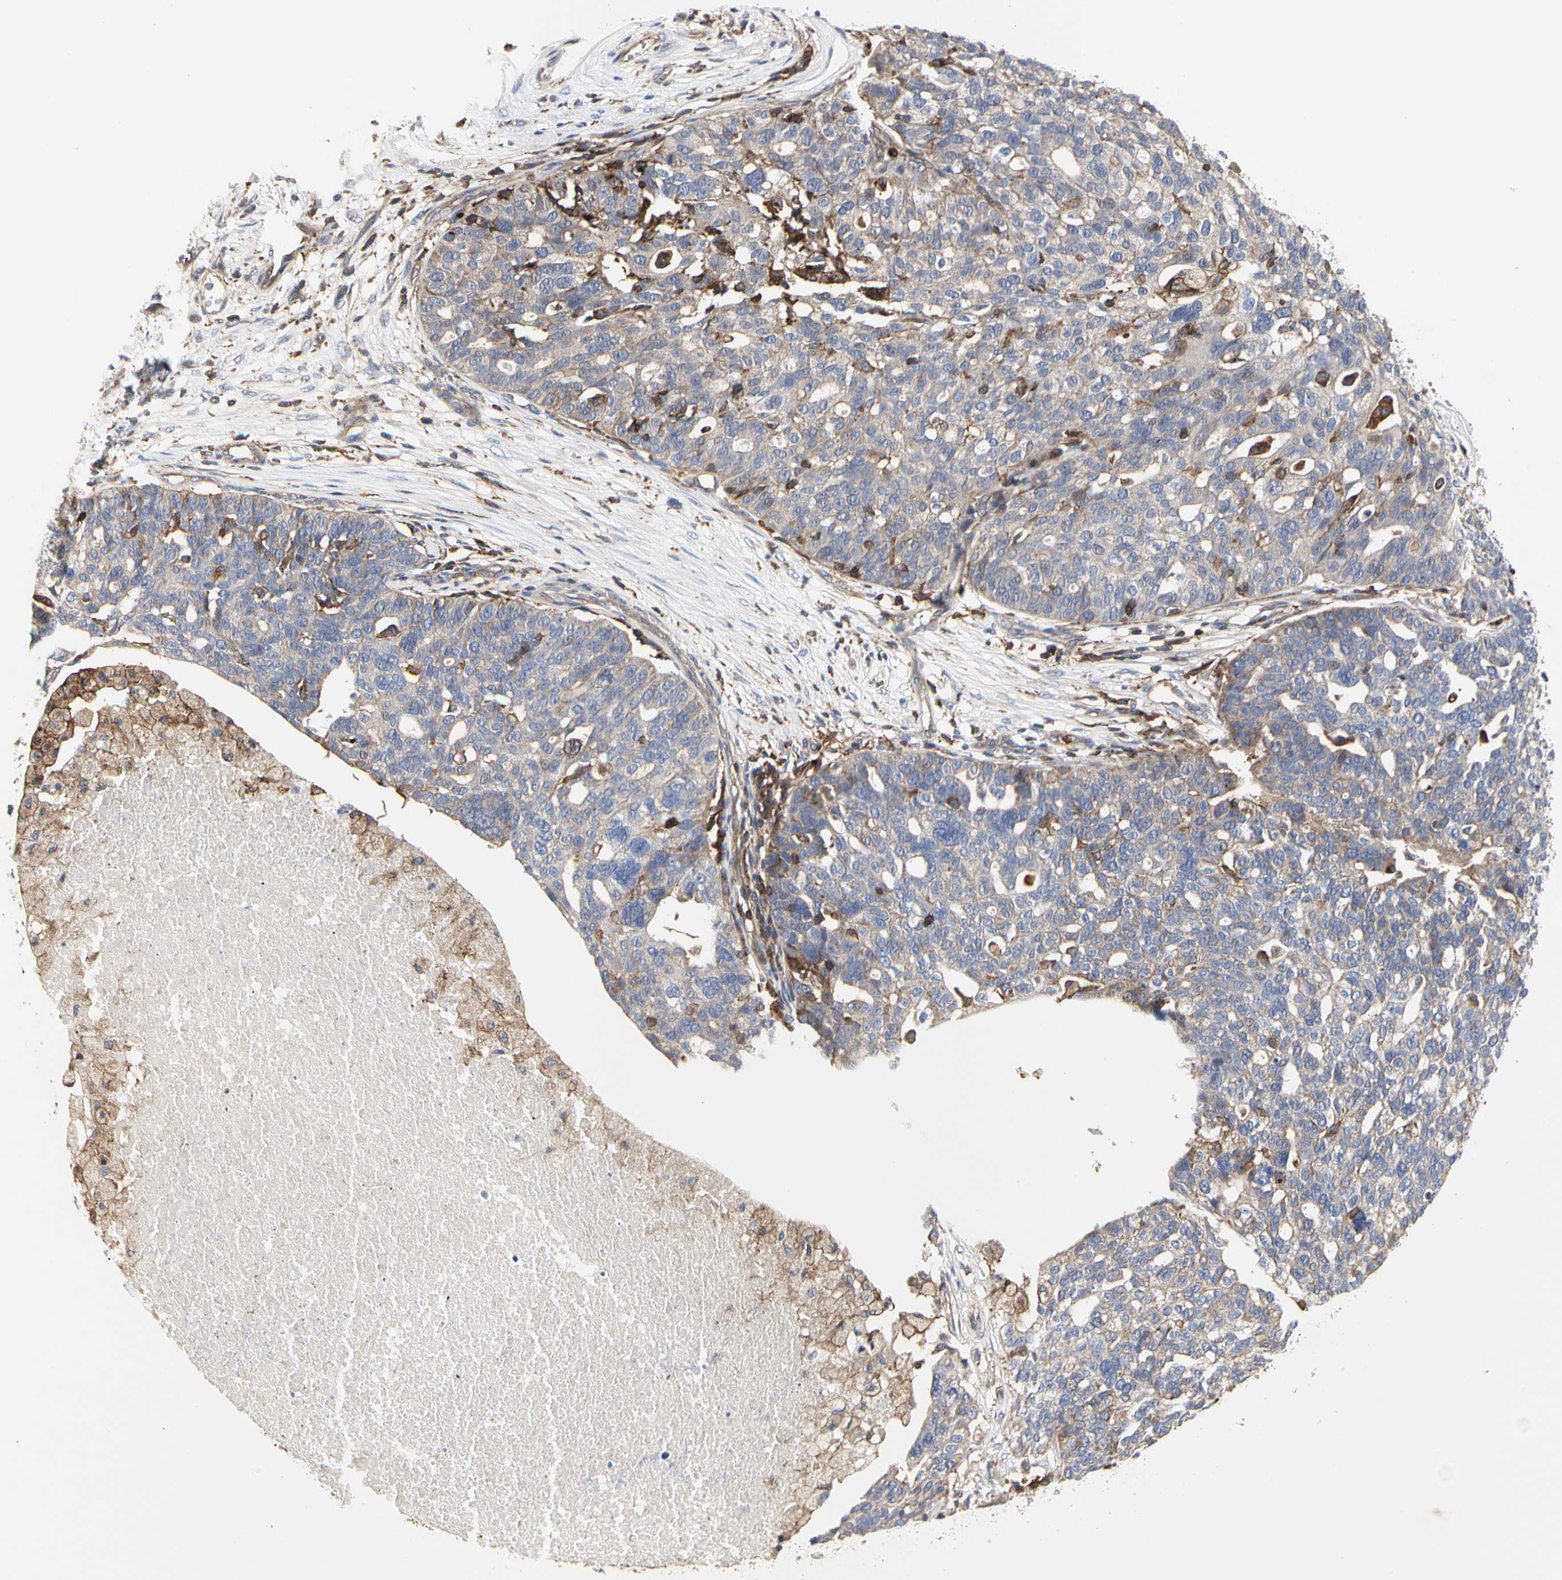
{"staining": {"intensity": "weak", "quantity": "<25%", "location": "cytoplasmic/membranous"}, "tissue": "ovarian cancer", "cell_type": "Tumor cells", "image_type": "cancer", "snomed": [{"axis": "morphology", "description": "Cystadenocarcinoma, serous, NOS"}, {"axis": "topography", "description": "Ovary"}], "caption": "Human ovarian serous cystadenocarcinoma stained for a protein using IHC shows no expression in tumor cells.", "gene": "NAPG", "patient": {"sex": "female", "age": 59}}